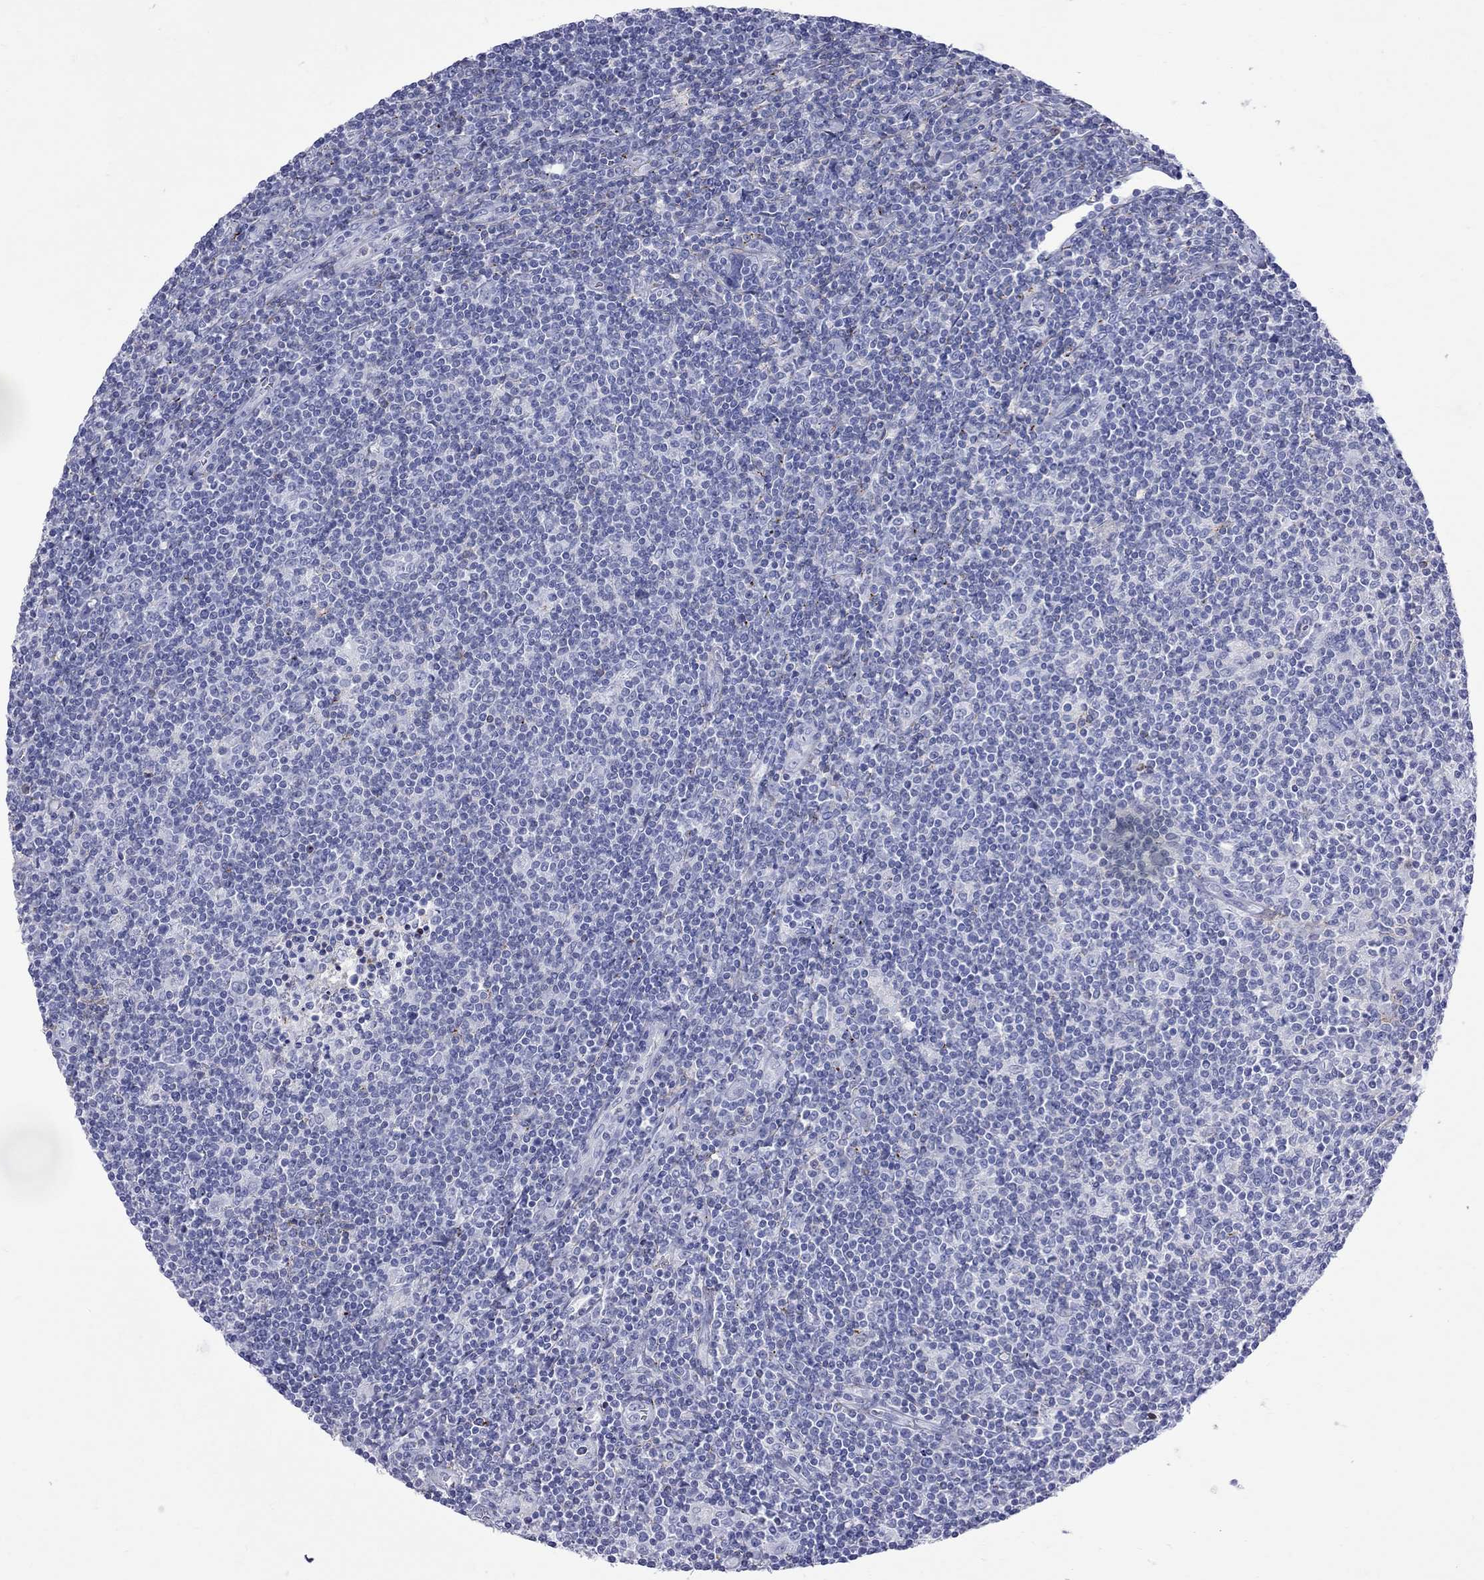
{"staining": {"intensity": "negative", "quantity": "none", "location": "none"}, "tissue": "lymphoma", "cell_type": "Tumor cells", "image_type": "cancer", "snomed": [{"axis": "morphology", "description": "Hodgkin's disease, NOS"}, {"axis": "topography", "description": "Lymph node"}], "caption": "Immunohistochemistry (IHC) of lymphoma exhibits no staining in tumor cells.", "gene": "S100A3", "patient": {"sex": "male", "age": 40}}